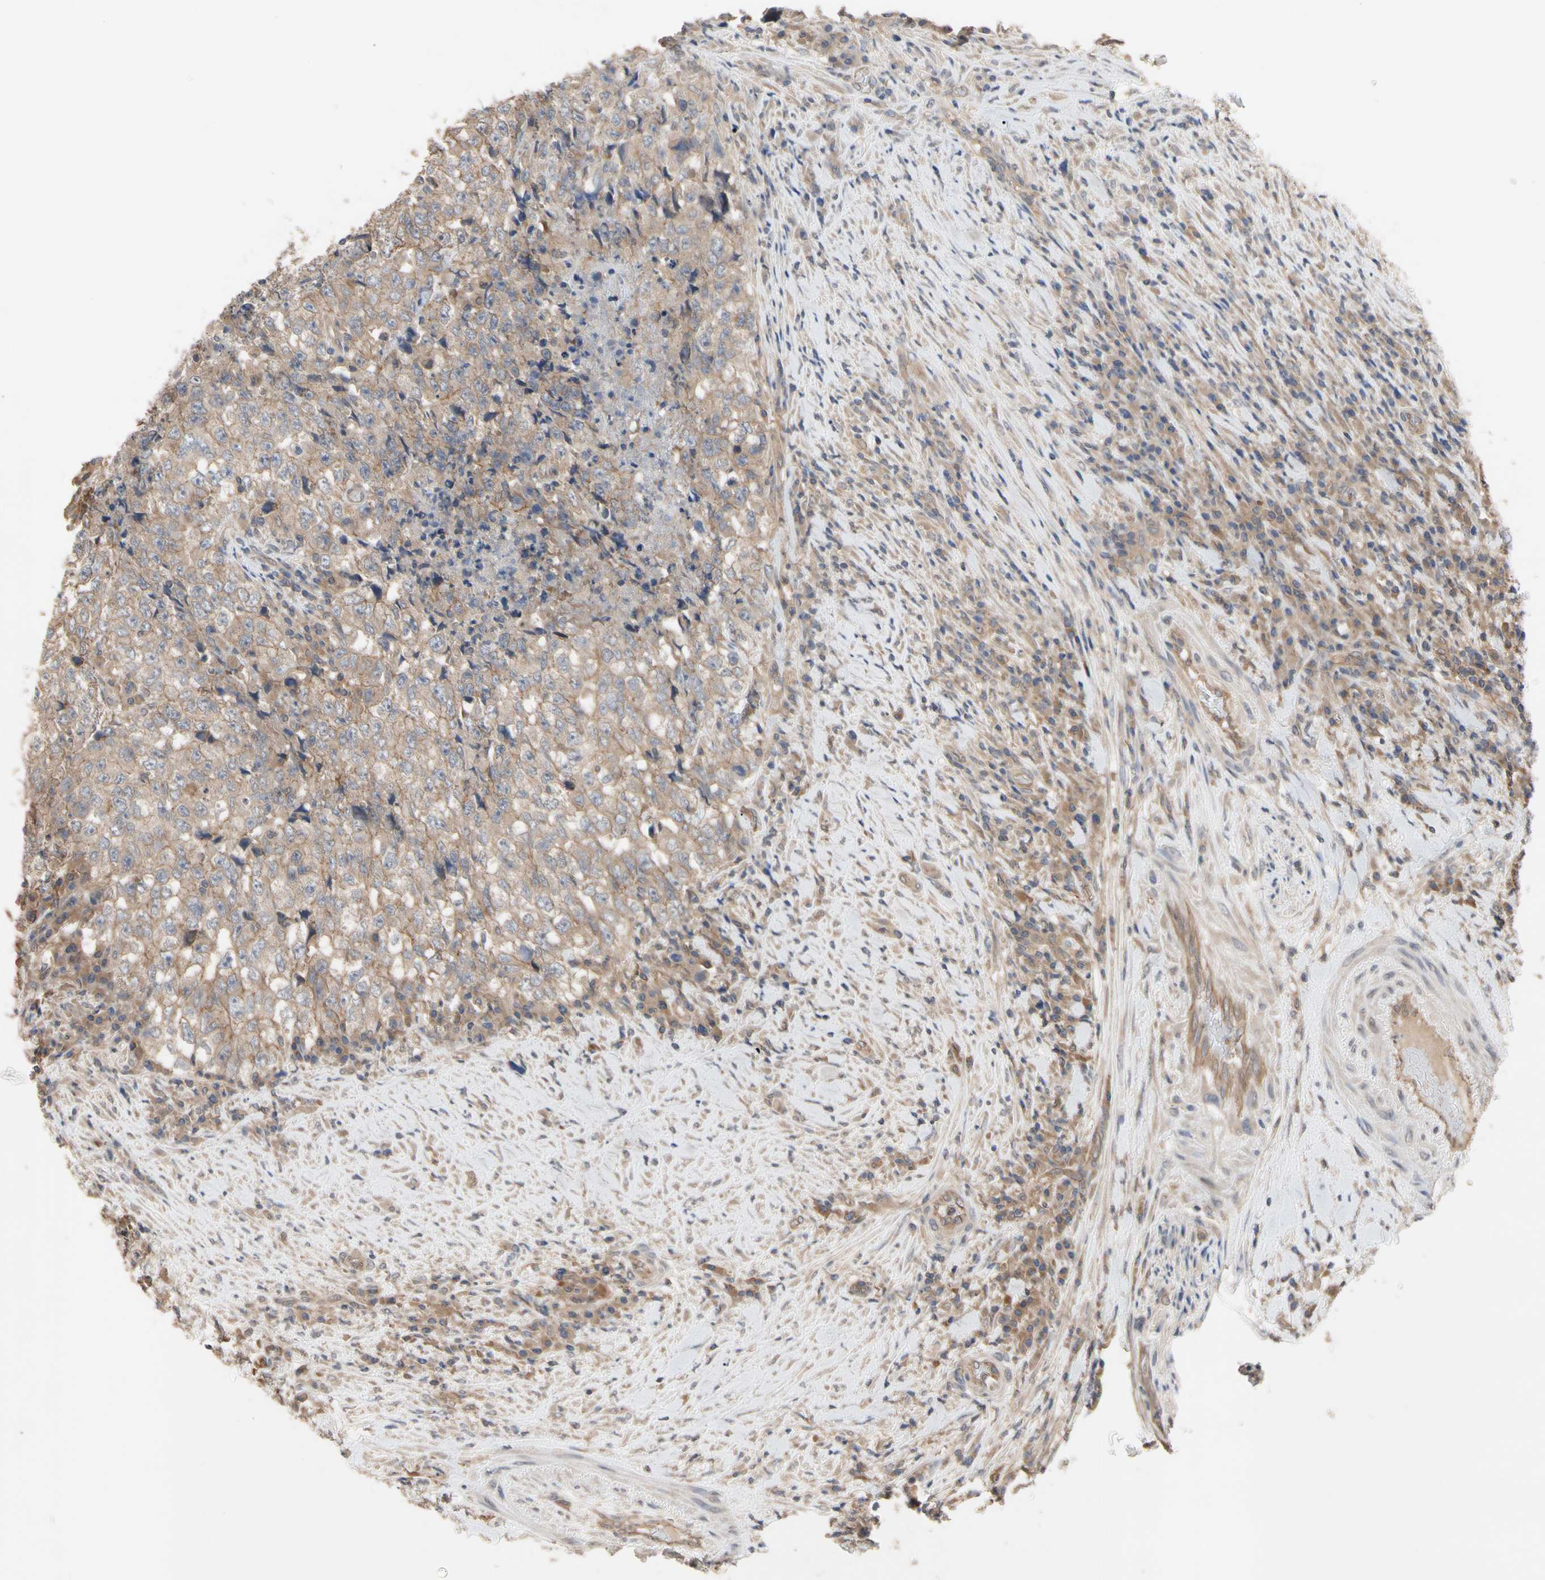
{"staining": {"intensity": "moderate", "quantity": ">75%", "location": "cytoplasmic/membranous"}, "tissue": "testis cancer", "cell_type": "Tumor cells", "image_type": "cancer", "snomed": [{"axis": "morphology", "description": "Necrosis, NOS"}, {"axis": "morphology", "description": "Carcinoma, Embryonal, NOS"}, {"axis": "topography", "description": "Testis"}], "caption": "An image of testis cancer stained for a protein reveals moderate cytoplasmic/membranous brown staining in tumor cells.", "gene": "DPP8", "patient": {"sex": "male", "age": 19}}